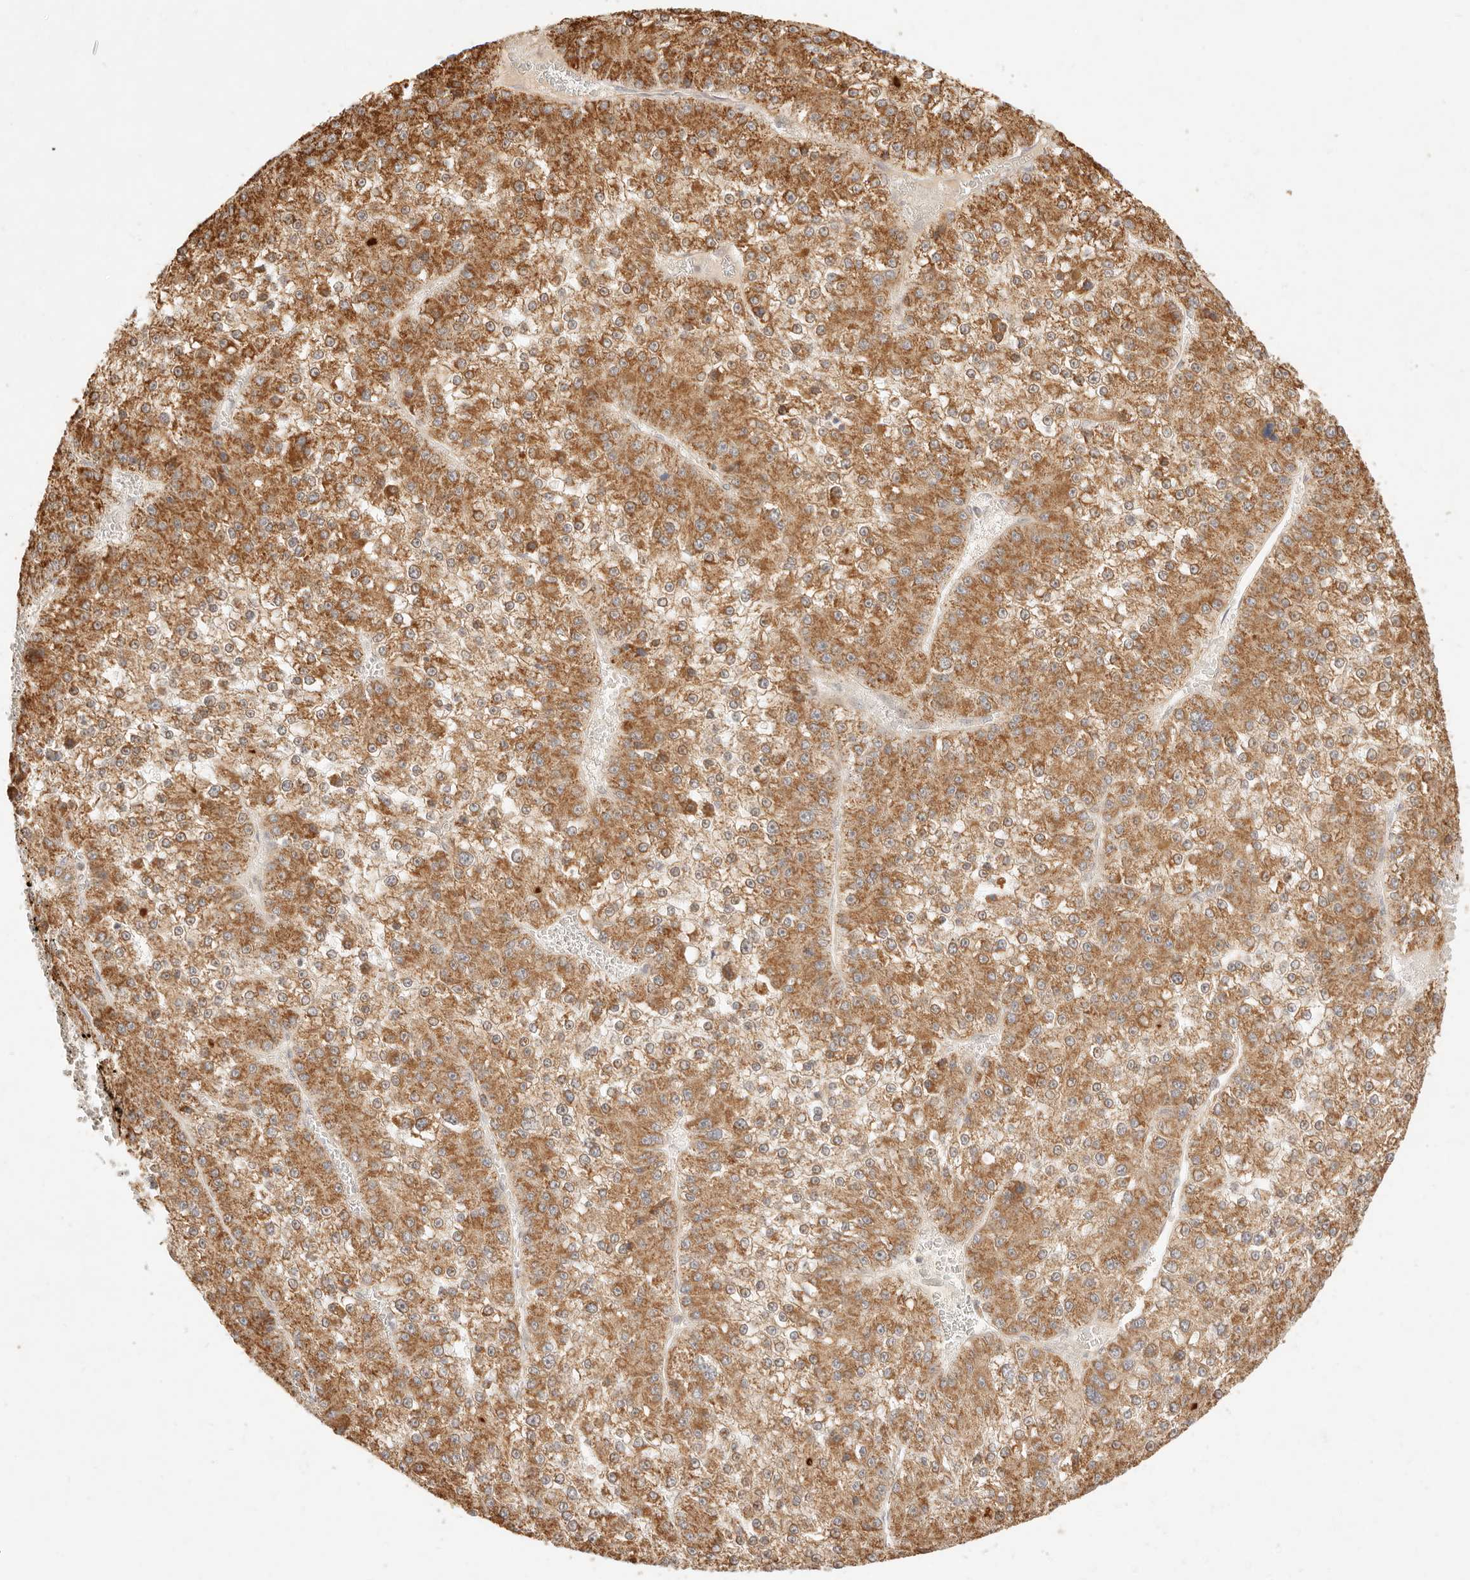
{"staining": {"intensity": "moderate", "quantity": ">75%", "location": "cytoplasmic/membranous"}, "tissue": "liver cancer", "cell_type": "Tumor cells", "image_type": "cancer", "snomed": [{"axis": "morphology", "description": "Carcinoma, Hepatocellular, NOS"}, {"axis": "topography", "description": "Liver"}], "caption": "Liver cancer stained for a protein displays moderate cytoplasmic/membranous positivity in tumor cells. (DAB (3,3'-diaminobenzidine) = brown stain, brightfield microscopy at high magnification).", "gene": "CPLANE2", "patient": {"sex": "female", "age": 73}}